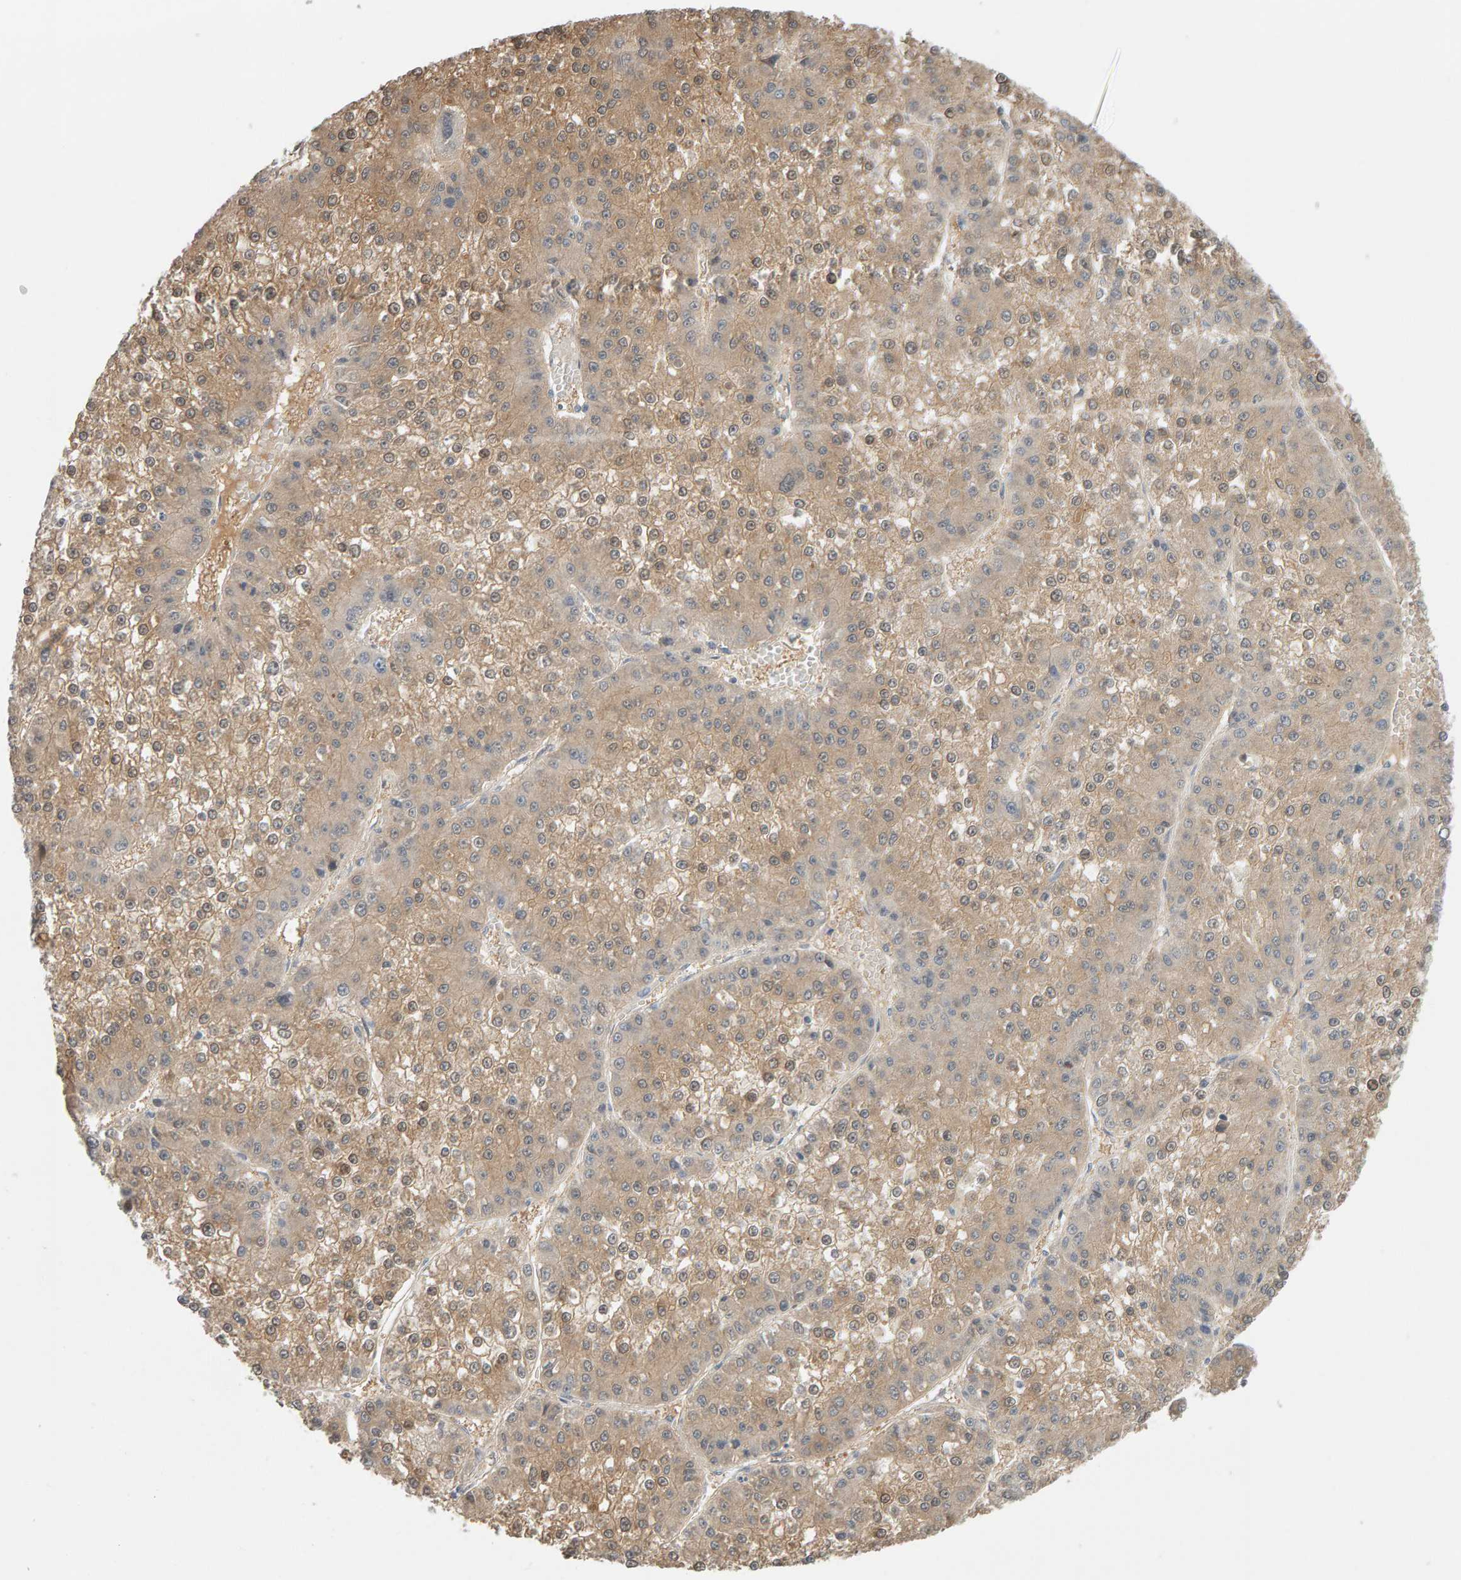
{"staining": {"intensity": "weak", "quantity": ">75%", "location": "cytoplasmic/membranous"}, "tissue": "liver cancer", "cell_type": "Tumor cells", "image_type": "cancer", "snomed": [{"axis": "morphology", "description": "Carcinoma, Hepatocellular, NOS"}, {"axis": "topography", "description": "Liver"}], "caption": "Hepatocellular carcinoma (liver) tissue demonstrates weak cytoplasmic/membranous positivity in approximately >75% of tumor cells", "gene": "GFUS", "patient": {"sex": "female", "age": 73}}